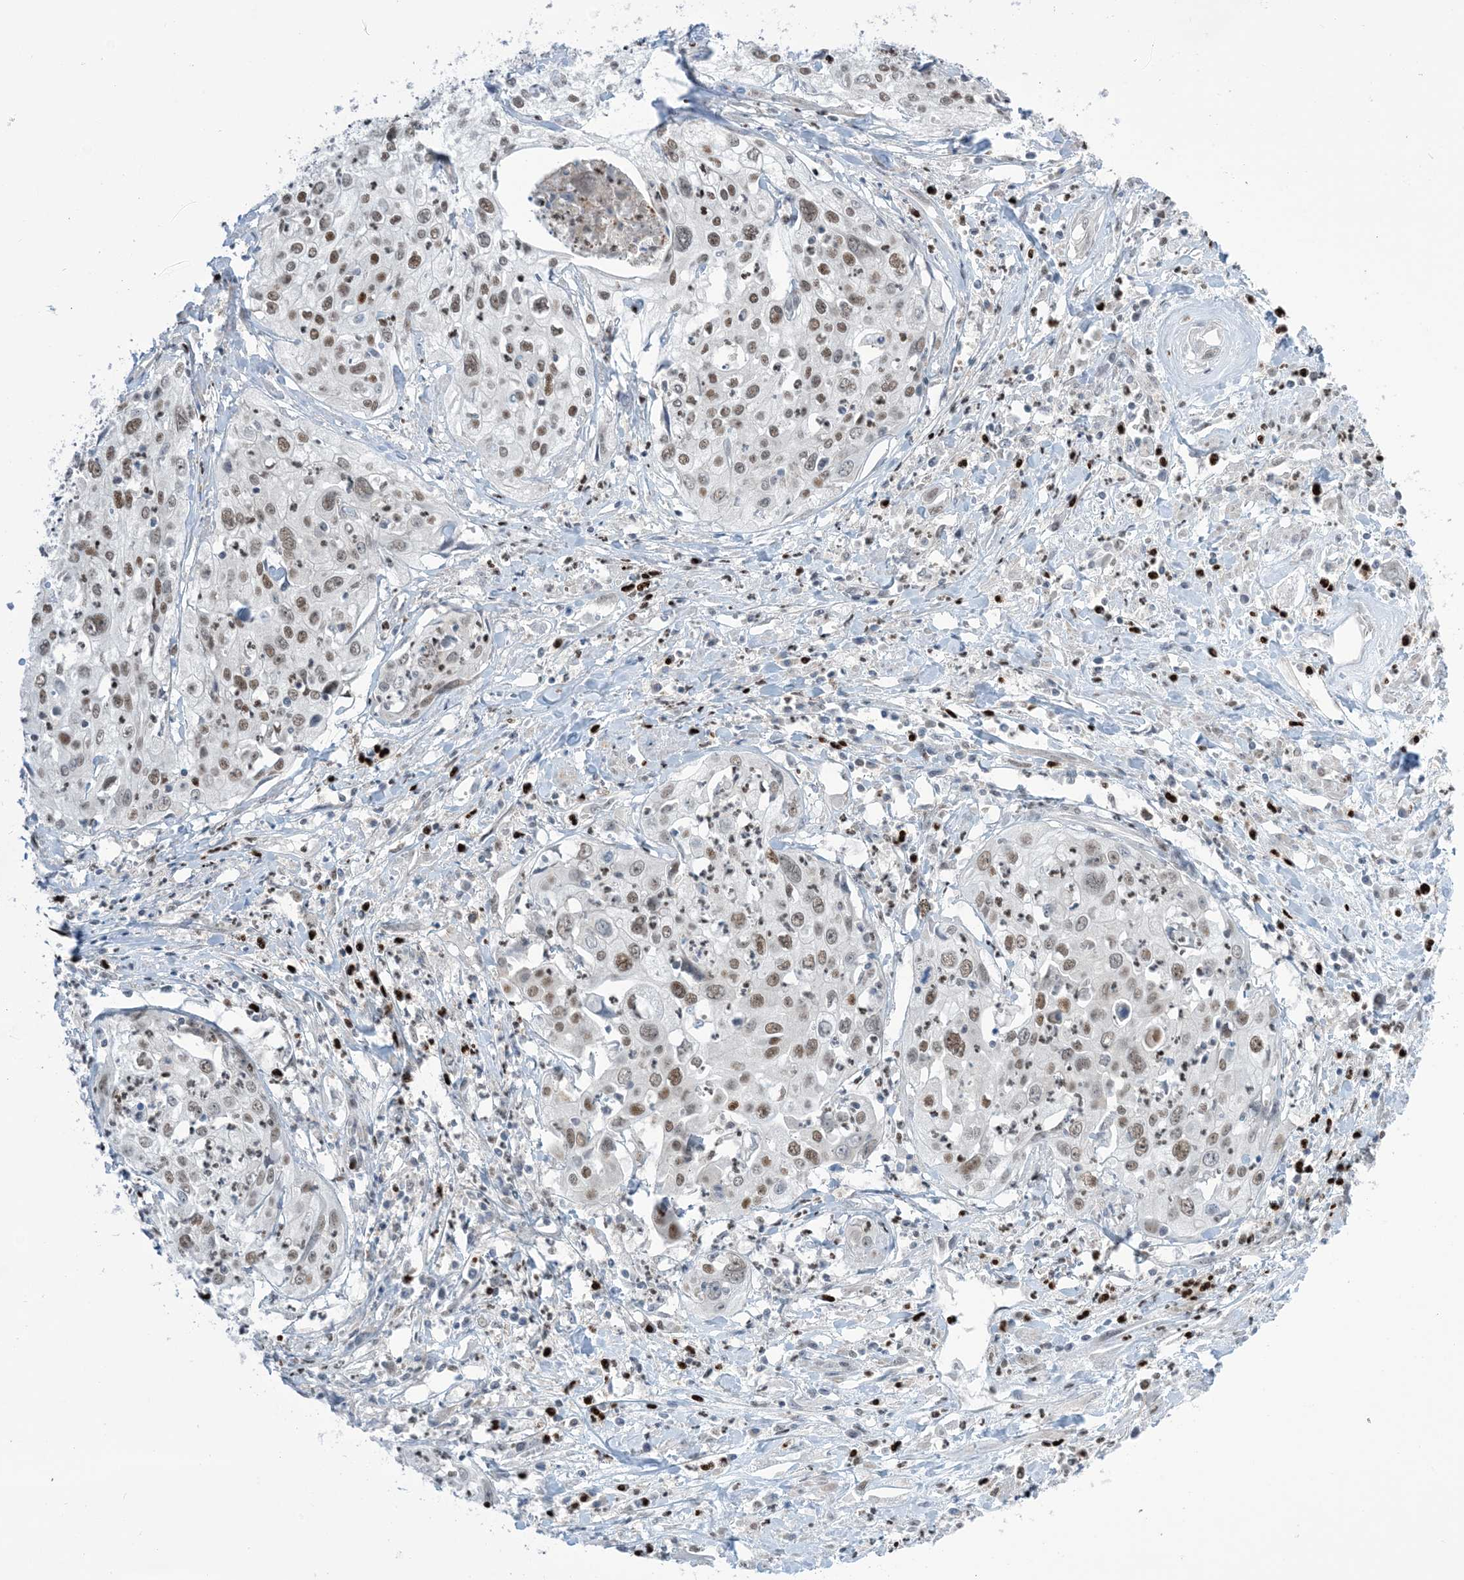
{"staining": {"intensity": "moderate", "quantity": ">75%", "location": "nuclear"}, "tissue": "cervical cancer", "cell_type": "Tumor cells", "image_type": "cancer", "snomed": [{"axis": "morphology", "description": "Squamous cell carcinoma, NOS"}, {"axis": "topography", "description": "Cervix"}], "caption": "Immunohistochemical staining of human cervical squamous cell carcinoma shows moderate nuclear protein positivity in about >75% of tumor cells. The protein of interest is shown in brown color, while the nuclei are stained blue.", "gene": "TFPT", "patient": {"sex": "female", "age": 31}}